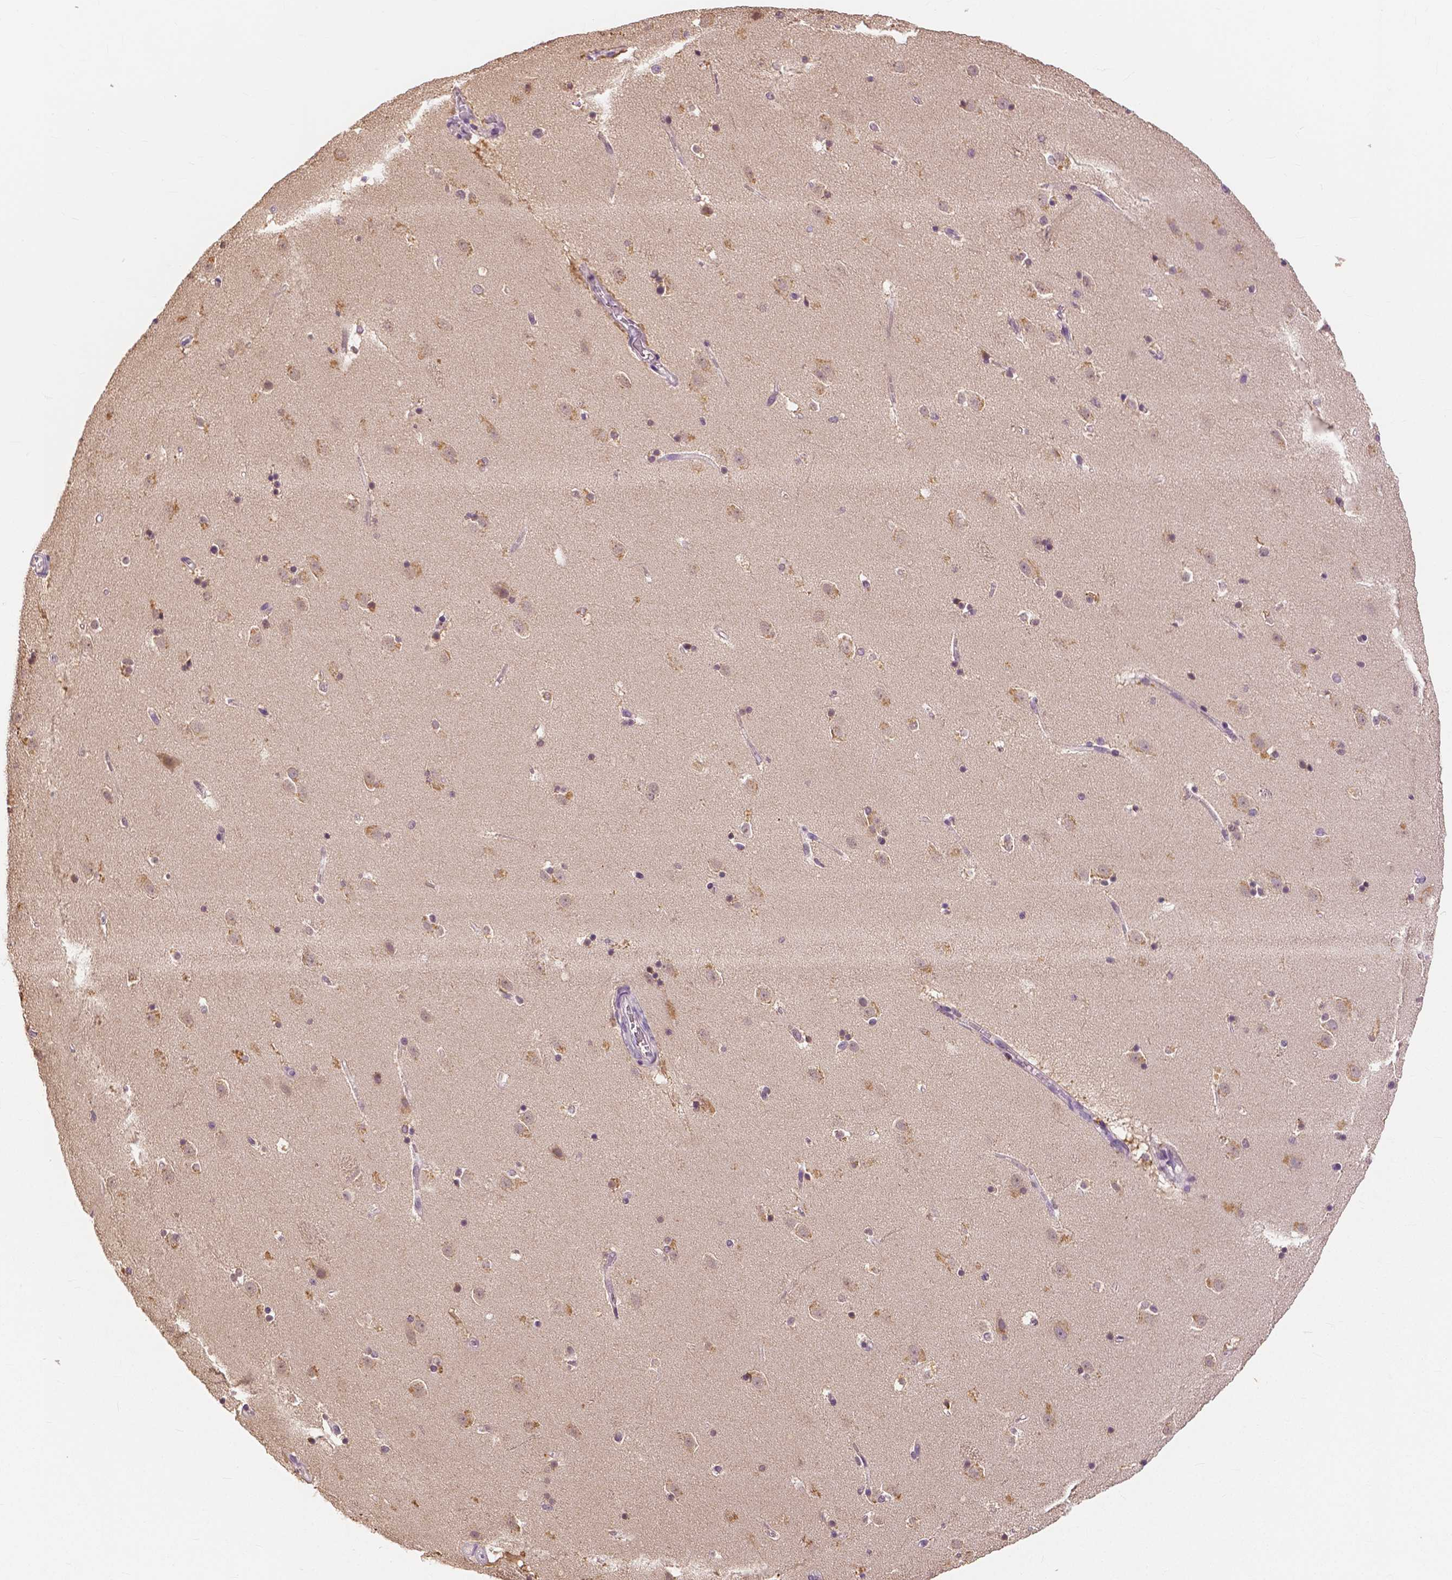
{"staining": {"intensity": "weak", "quantity": "<25%", "location": "nuclear"}, "tissue": "caudate", "cell_type": "Glial cells", "image_type": "normal", "snomed": [{"axis": "morphology", "description": "Normal tissue, NOS"}, {"axis": "topography", "description": "Lateral ventricle wall"}], "caption": "The image exhibits no staining of glial cells in benign caudate.", "gene": "MAP1LC3B", "patient": {"sex": "male", "age": 37}}